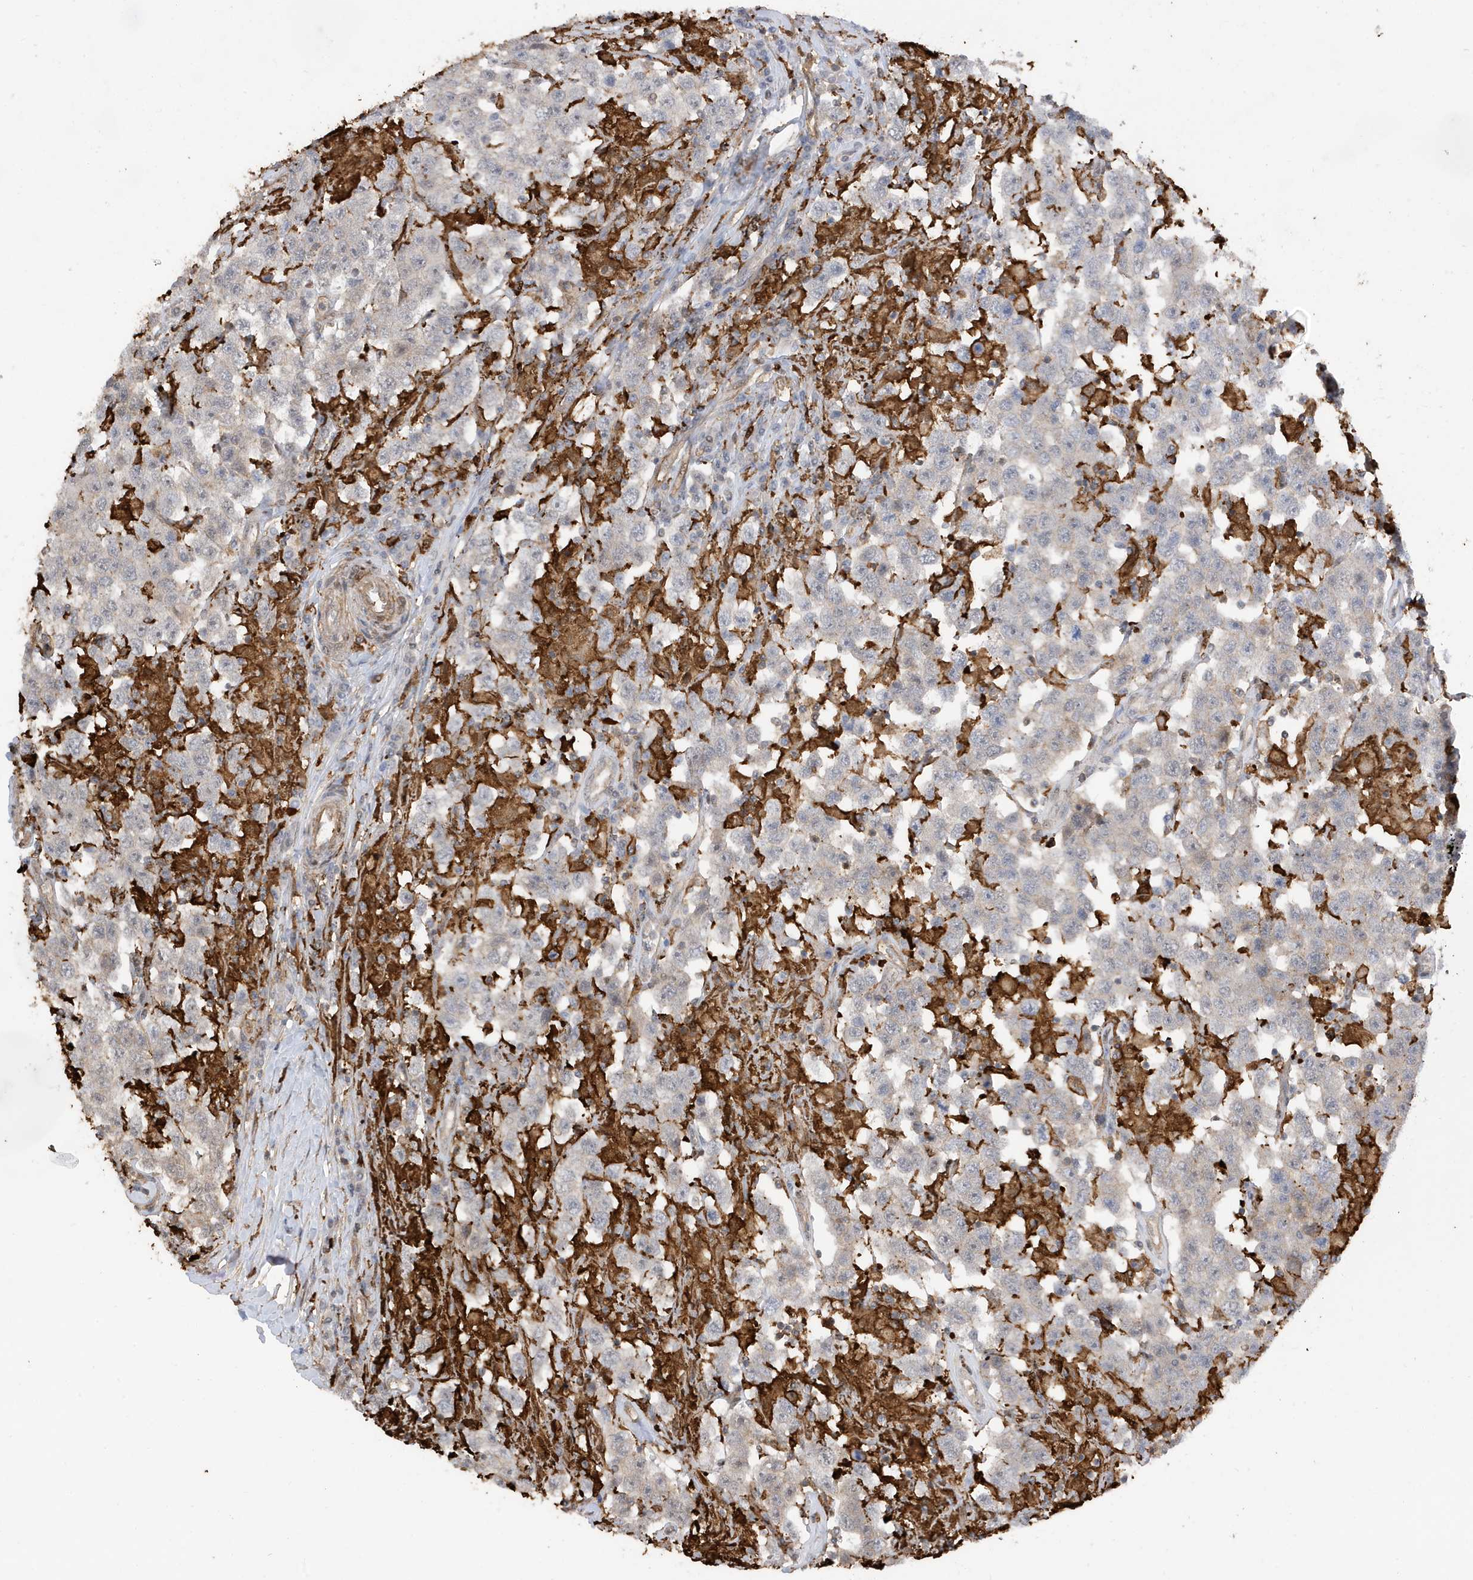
{"staining": {"intensity": "negative", "quantity": "none", "location": "none"}, "tissue": "testis cancer", "cell_type": "Tumor cells", "image_type": "cancer", "snomed": [{"axis": "morphology", "description": "Seminoma, NOS"}, {"axis": "topography", "description": "Testis"}], "caption": "A histopathology image of human testis cancer is negative for staining in tumor cells.", "gene": "PHACTR2", "patient": {"sex": "male", "age": 41}}